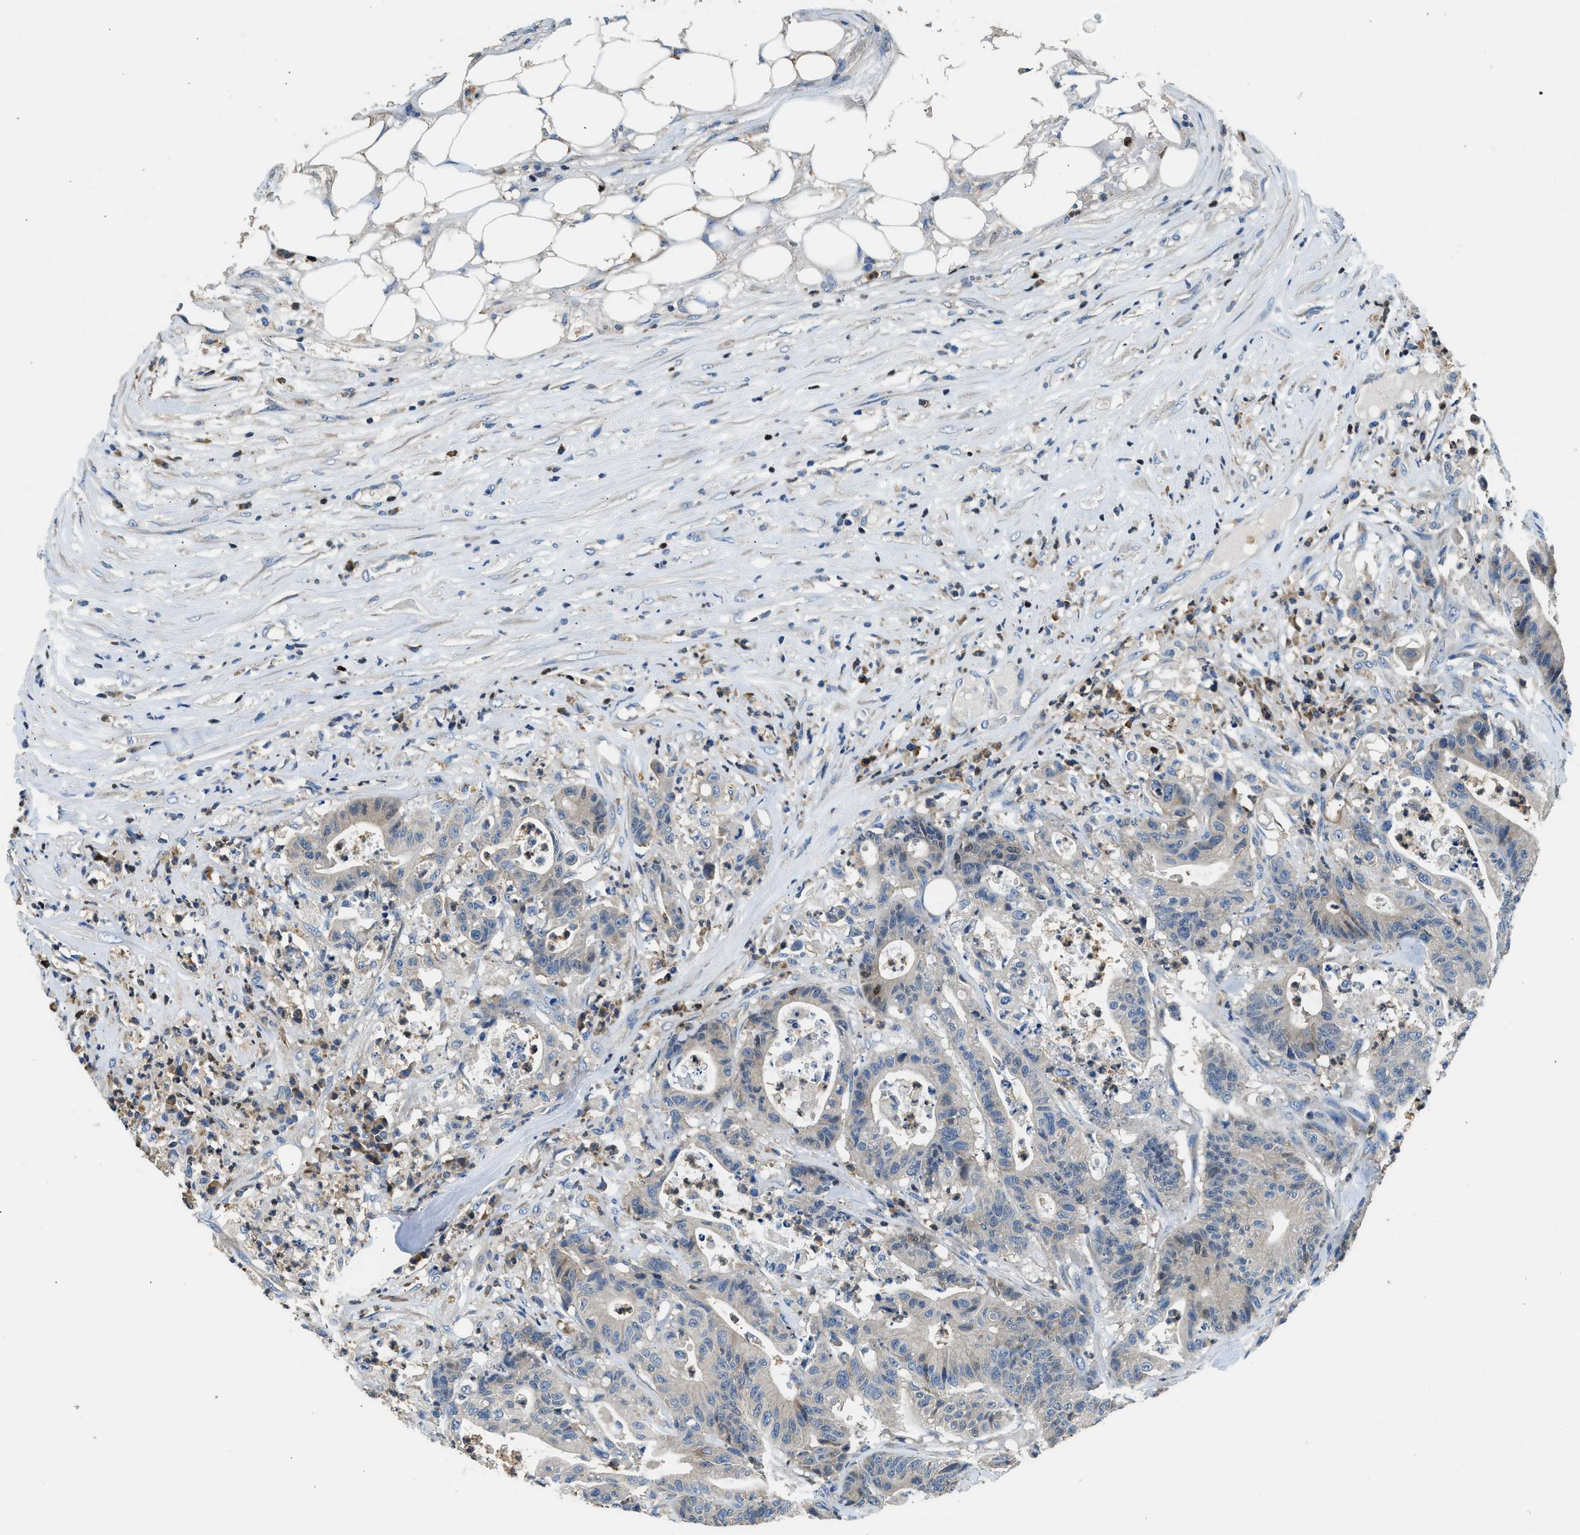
{"staining": {"intensity": "weak", "quantity": "<25%", "location": "cytoplasmic/membranous"}, "tissue": "colorectal cancer", "cell_type": "Tumor cells", "image_type": "cancer", "snomed": [{"axis": "morphology", "description": "Adenocarcinoma, NOS"}, {"axis": "topography", "description": "Colon"}], "caption": "Photomicrograph shows no protein expression in tumor cells of colorectal cancer (adenocarcinoma) tissue.", "gene": "TOX", "patient": {"sex": "female", "age": 84}}